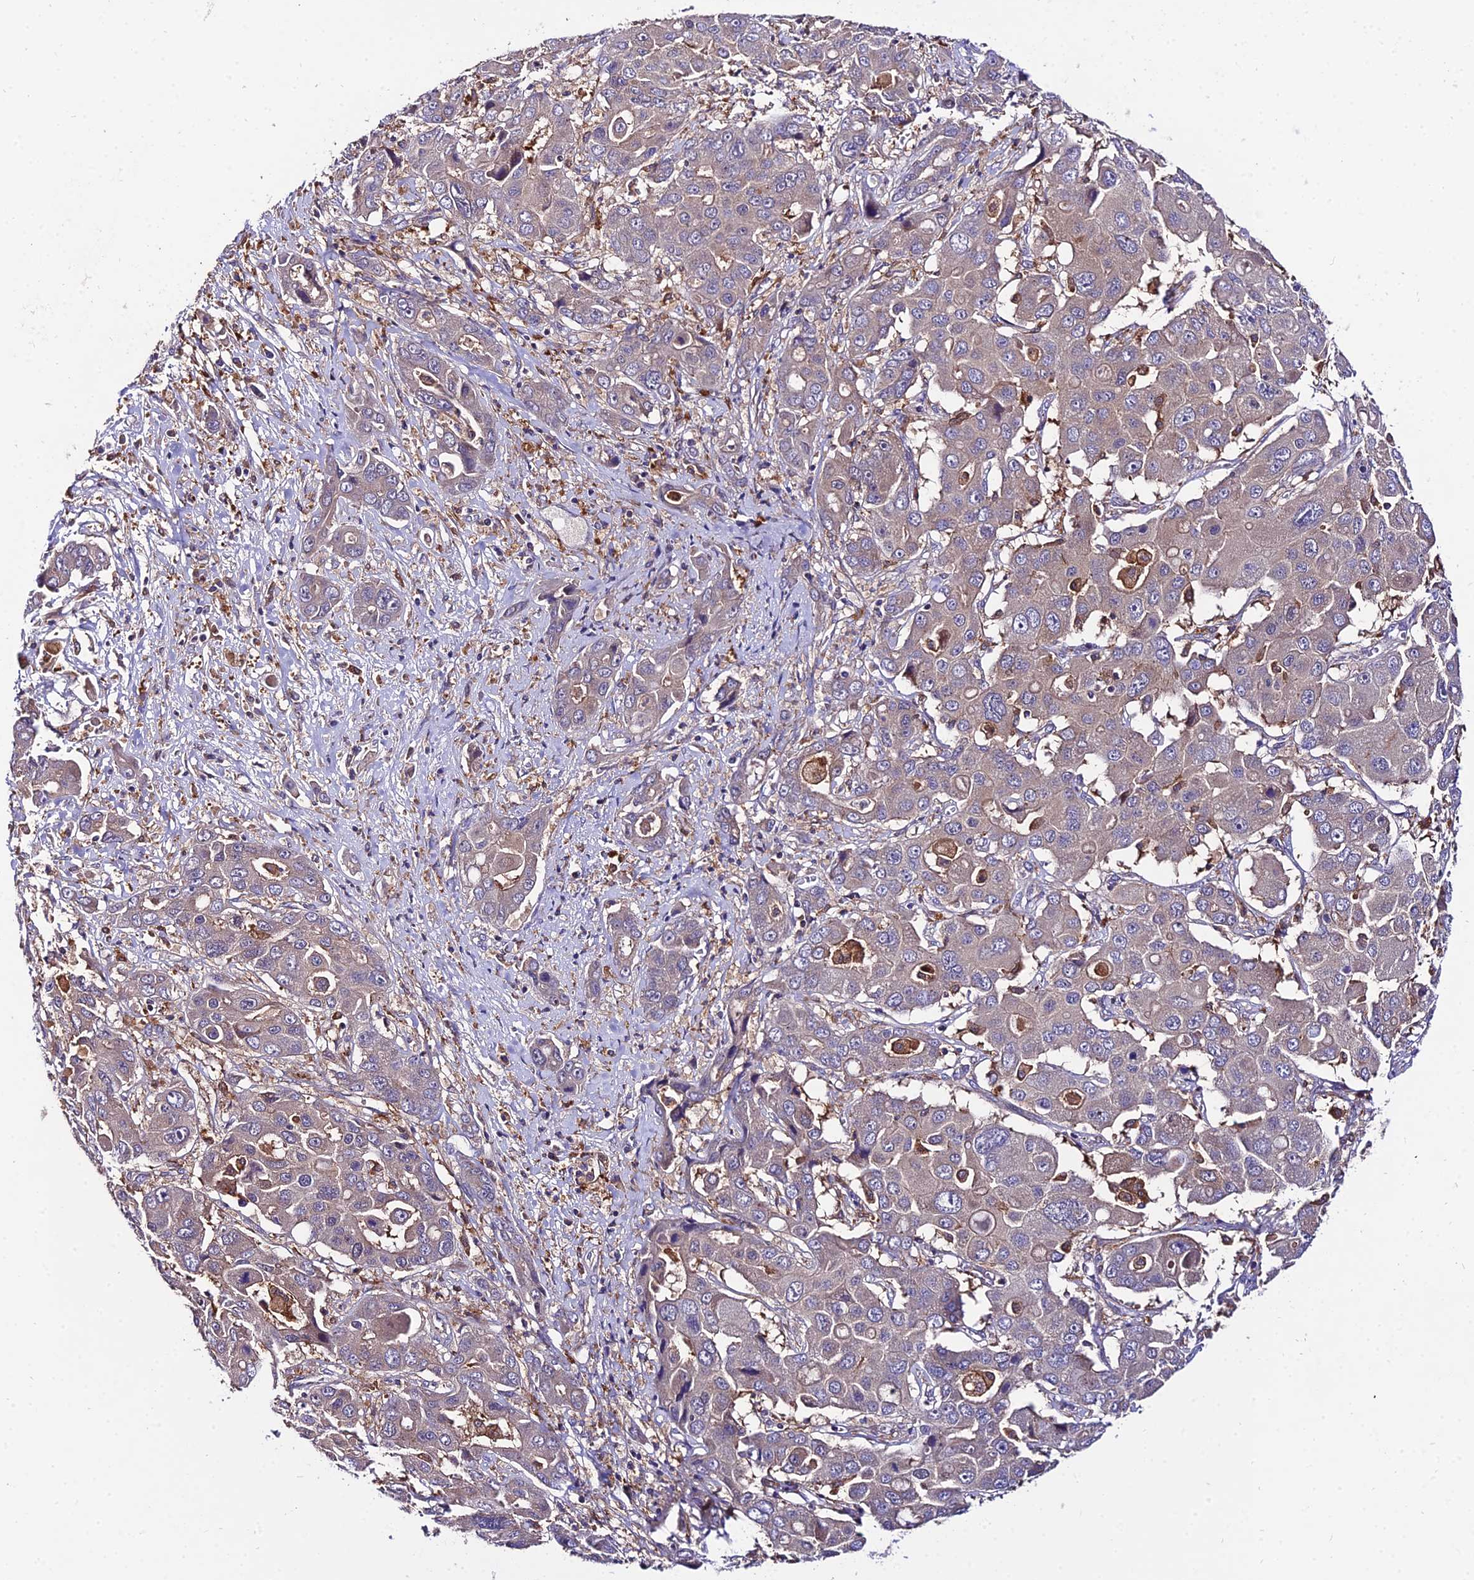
{"staining": {"intensity": "negative", "quantity": "none", "location": "none"}, "tissue": "liver cancer", "cell_type": "Tumor cells", "image_type": "cancer", "snomed": [{"axis": "morphology", "description": "Cholangiocarcinoma"}, {"axis": "topography", "description": "Liver"}], "caption": "The micrograph reveals no significant expression in tumor cells of liver cholangiocarcinoma.", "gene": "C2orf69", "patient": {"sex": "male", "age": 67}}